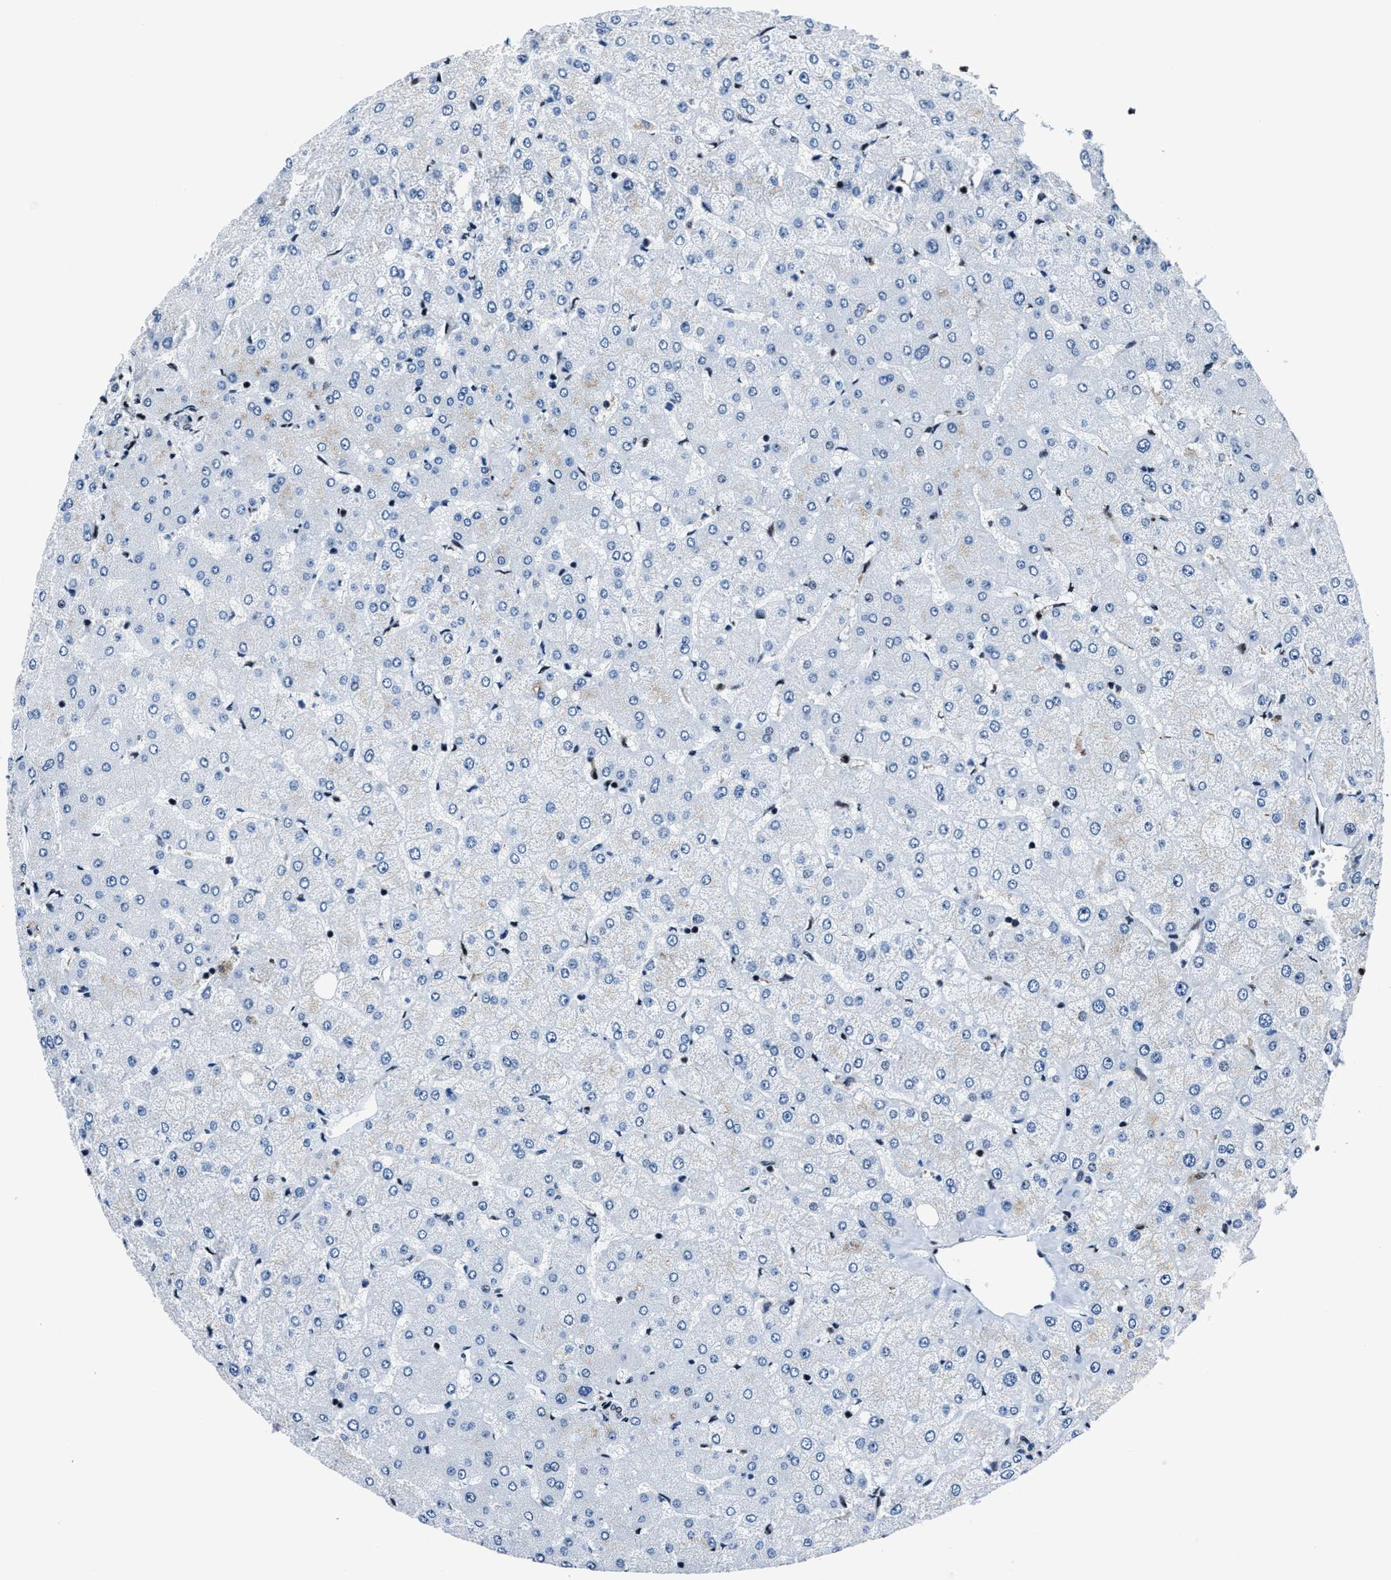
{"staining": {"intensity": "weak", "quantity": "25%-75%", "location": "nuclear"}, "tissue": "liver", "cell_type": "Cholangiocytes", "image_type": "normal", "snomed": [{"axis": "morphology", "description": "Normal tissue, NOS"}, {"axis": "topography", "description": "Liver"}], "caption": "A brown stain shows weak nuclear expression of a protein in cholangiocytes of normal human liver. Using DAB (brown) and hematoxylin (blue) stains, captured at high magnification using brightfield microscopy.", "gene": "PPIE", "patient": {"sex": "female", "age": 54}}